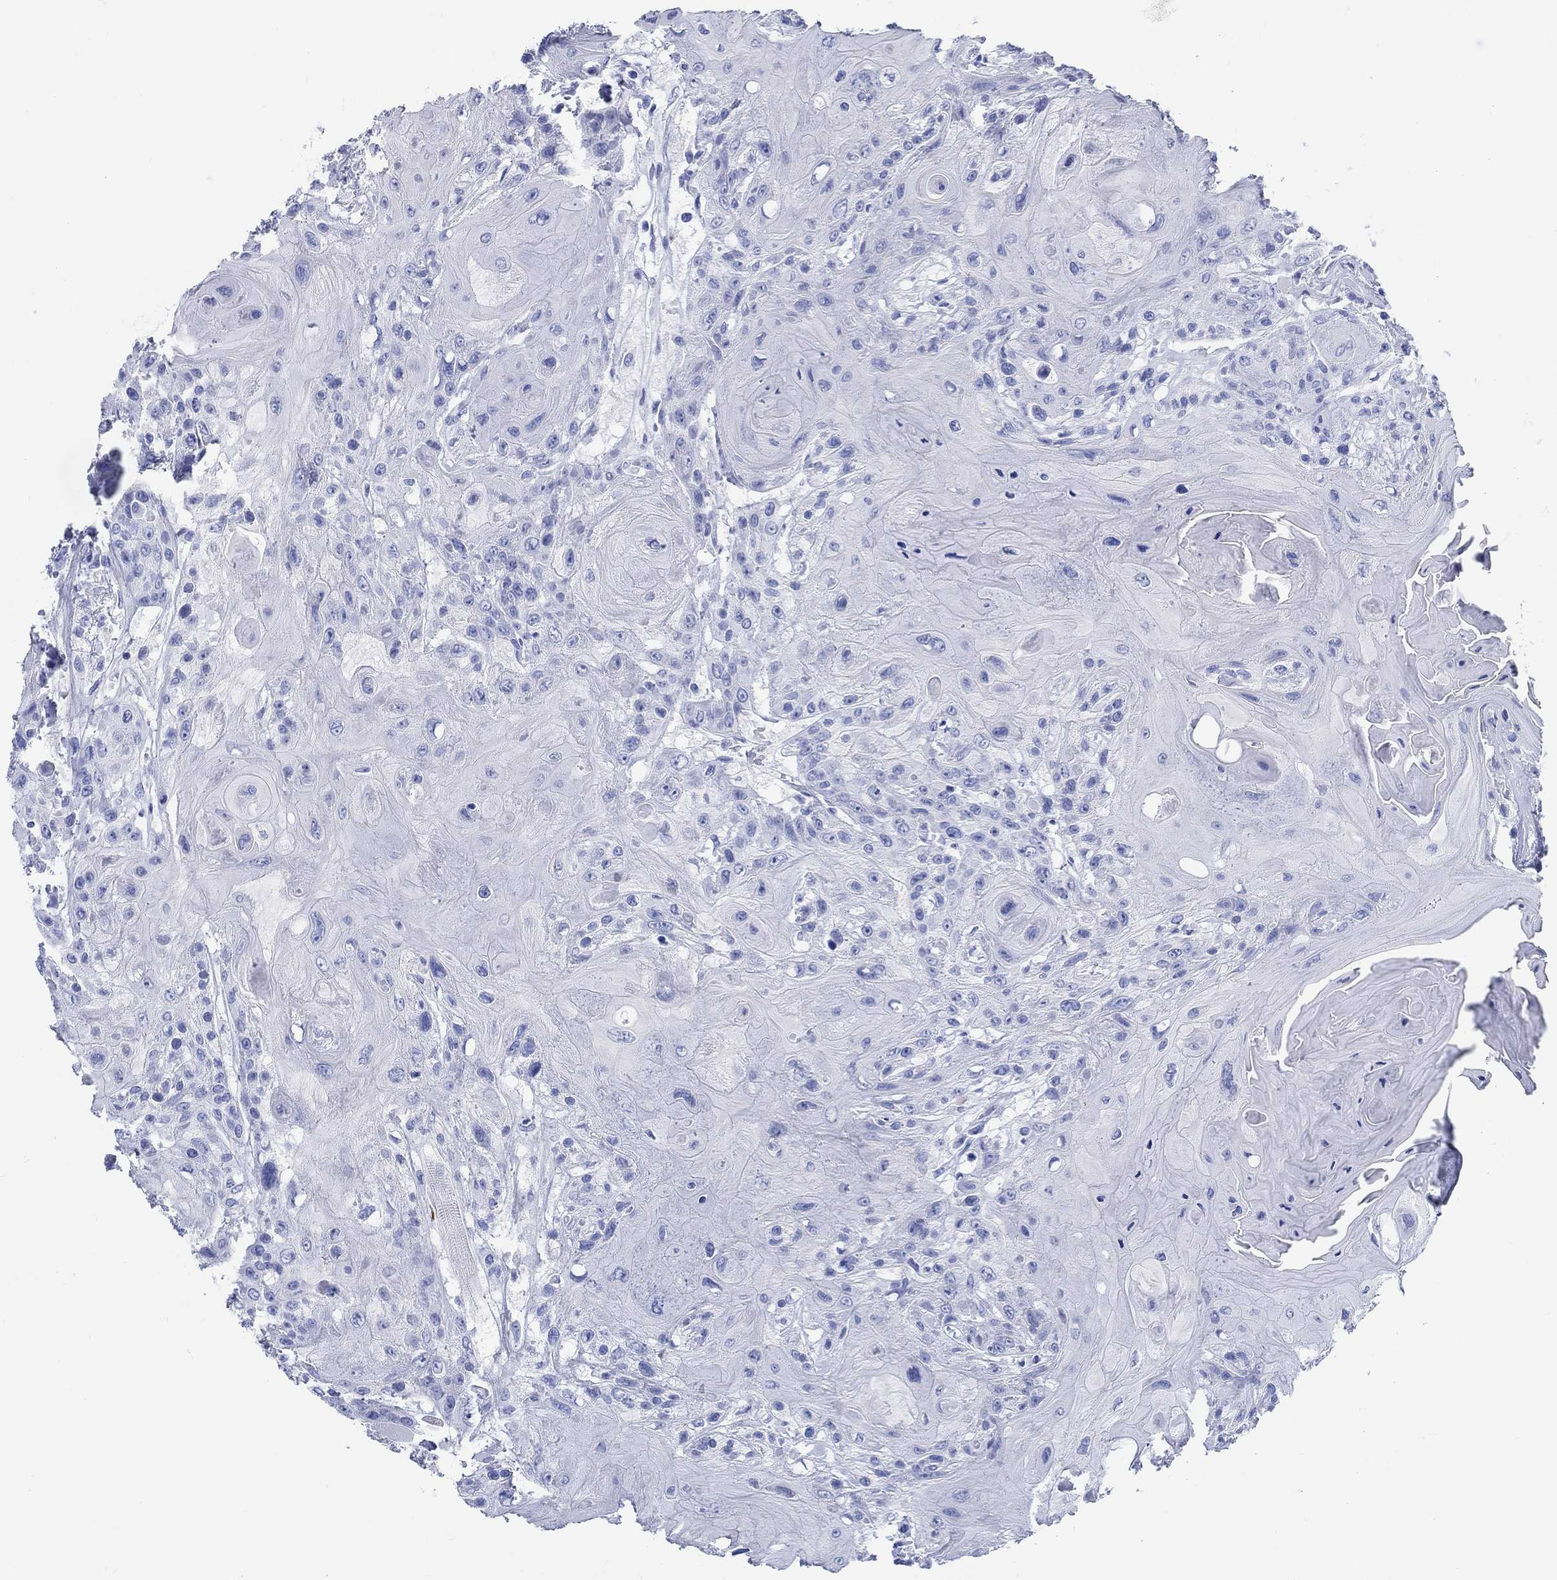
{"staining": {"intensity": "negative", "quantity": "none", "location": "none"}, "tissue": "head and neck cancer", "cell_type": "Tumor cells", "image_type": "cancer", "snomed": [{"axis": "morphology", "description": "Squamous cell carcinoma, NOS"}, {"axis": "topography", "description": "Head-Neck"}], "caption": "High power microscopy photomicrograph of an immunohistochemistry (IHC) micrograph of head and neck cancer, revealing no significant expression in tumor cells. (Stains: DAB (3,3'-diaminobenzidine) IHC with hematoxylin counter stain, Microscopy: brightfield microscopy at high magnification).", "gene": "RD3L", "patient": {"sex": "female", "age": 59}}